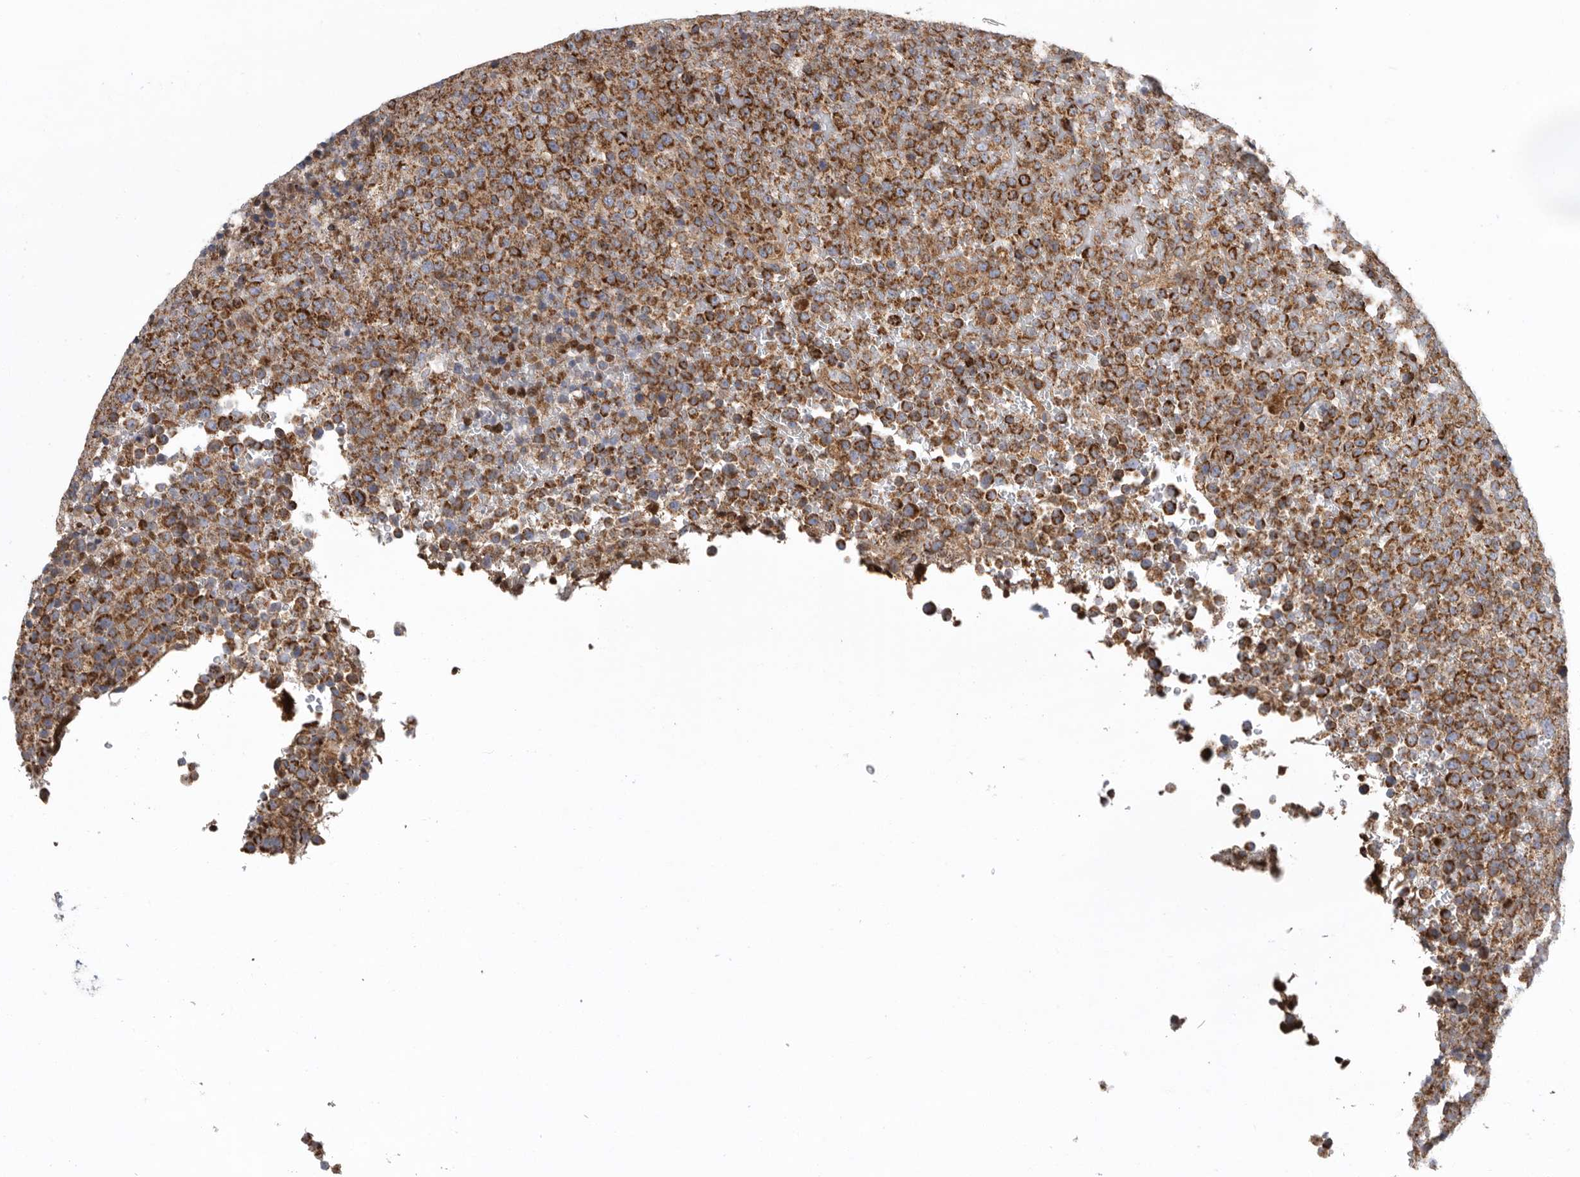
{"staining": {"intensity": "moderate", "quantity": ">75%", "location": "cytoplasmic/membranous"}, "tissue": "lymphoma", "cell_type": "Tumor cells", "image_type": "cancer", "snomed": [{"axis": "morphology", "description": "Malignant lymphoma, non-Hodgkin's type, High grade"}, {"axis": "topography", "description": "Lymph node"}], "caption": "Immunohistochemistry micrograph of human lymphoma stained for a protein (brown), which reveals medium levels of moderate cytoplasmic/membranous staining in approximately >75% of tumor cells.", "gene": "FKBP8", "patient": {"sex": "male", "age": 13}}